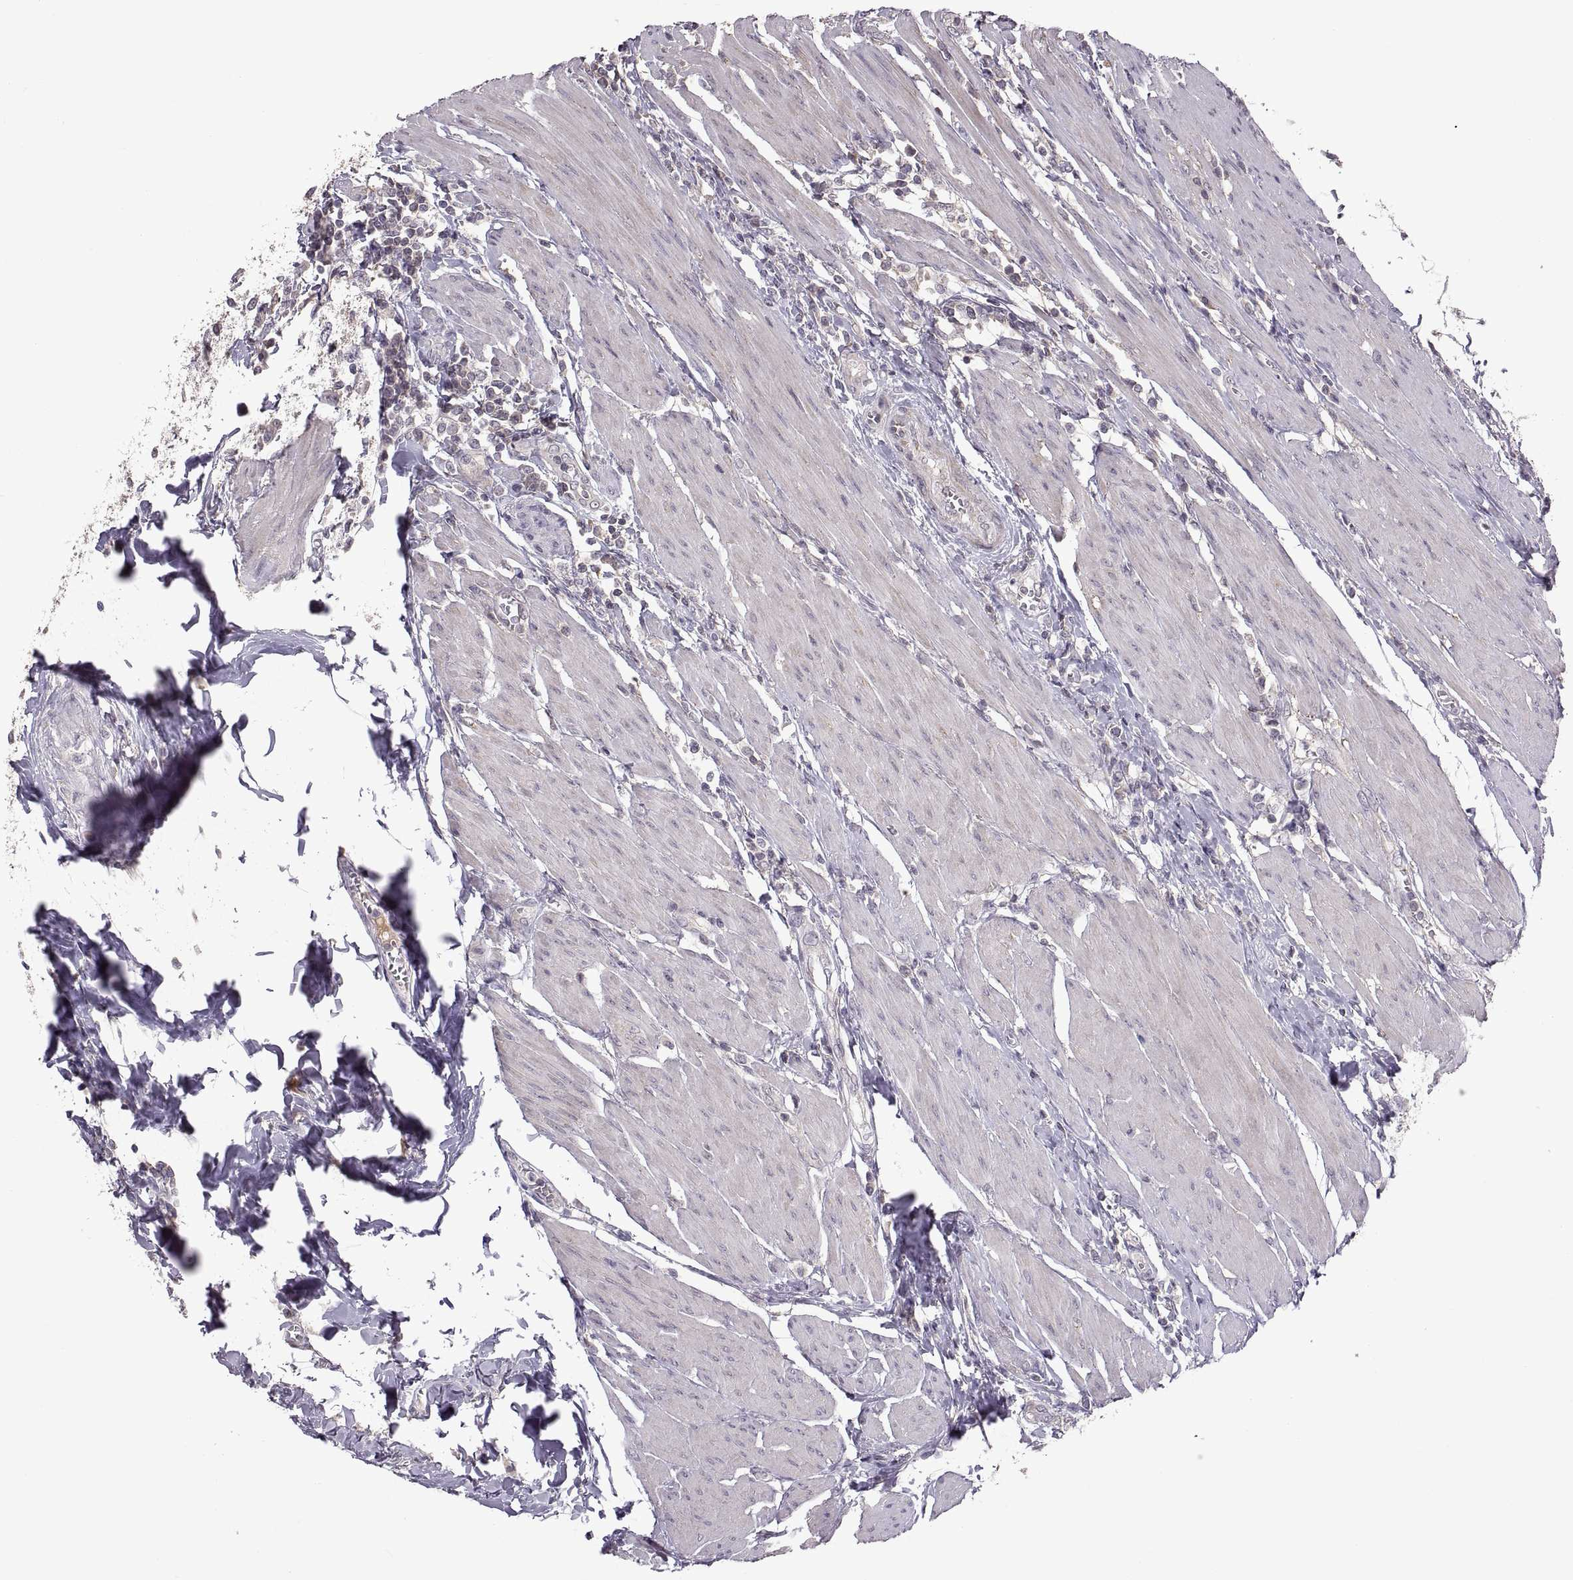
{"staining": {"intensity": "negative", "quantity": "none", "location": "none"}, "tissue": "urothelial cancer", "cell_type": "Tumor cells", "image_type": "cancer", "snomed": [{"axis": "morphology", "description": "Urothelial carcinoma, High grade"}, {"axis": "topography", "description": "Urinary bladder"}], "caption": "Tumor cells are negative for brown protein staining in high-grade urothelial carcinoma. (DAB IHC, high magnification).", "gene": "NMNAT2", "patient": {"sex": "female", "age": 58}}